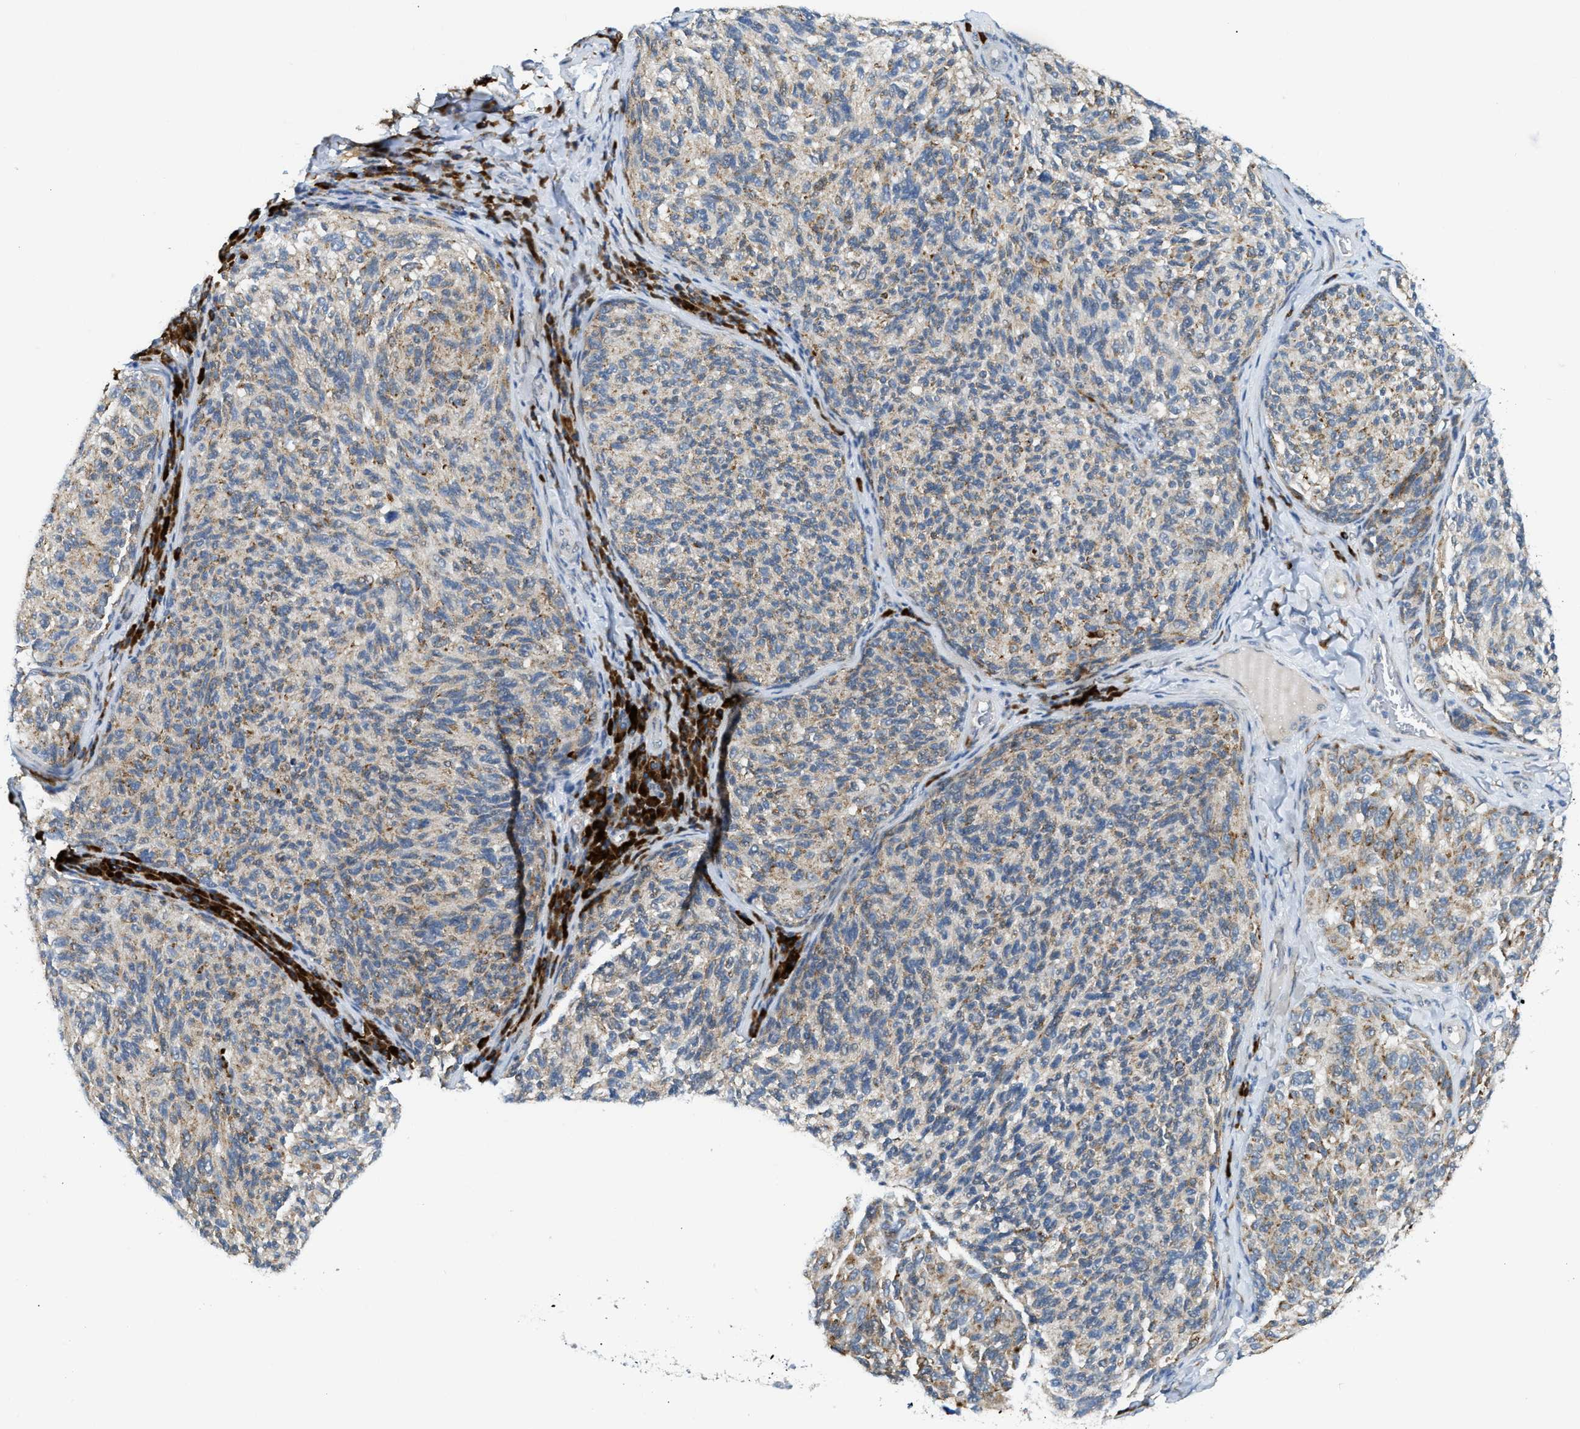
{"staining": {"intensity": "moderate", "quantity": ">75%", "location": "cytoplasmic/membranous"}, "tissue": "melanoma", "cell_type": "Tumor cells", "image_type": "cancer", "snomed": [{"axis": "morphology", "description": "Malignant melanoma, NOS"}, {"axis": "topography", "description": "Skin"}], "caption": "Melanoma stained with a protein marker reveals moderate staining in tumor cells.", "gene": "KCNC2", "patient": {"sex": "female", "age": 73}}